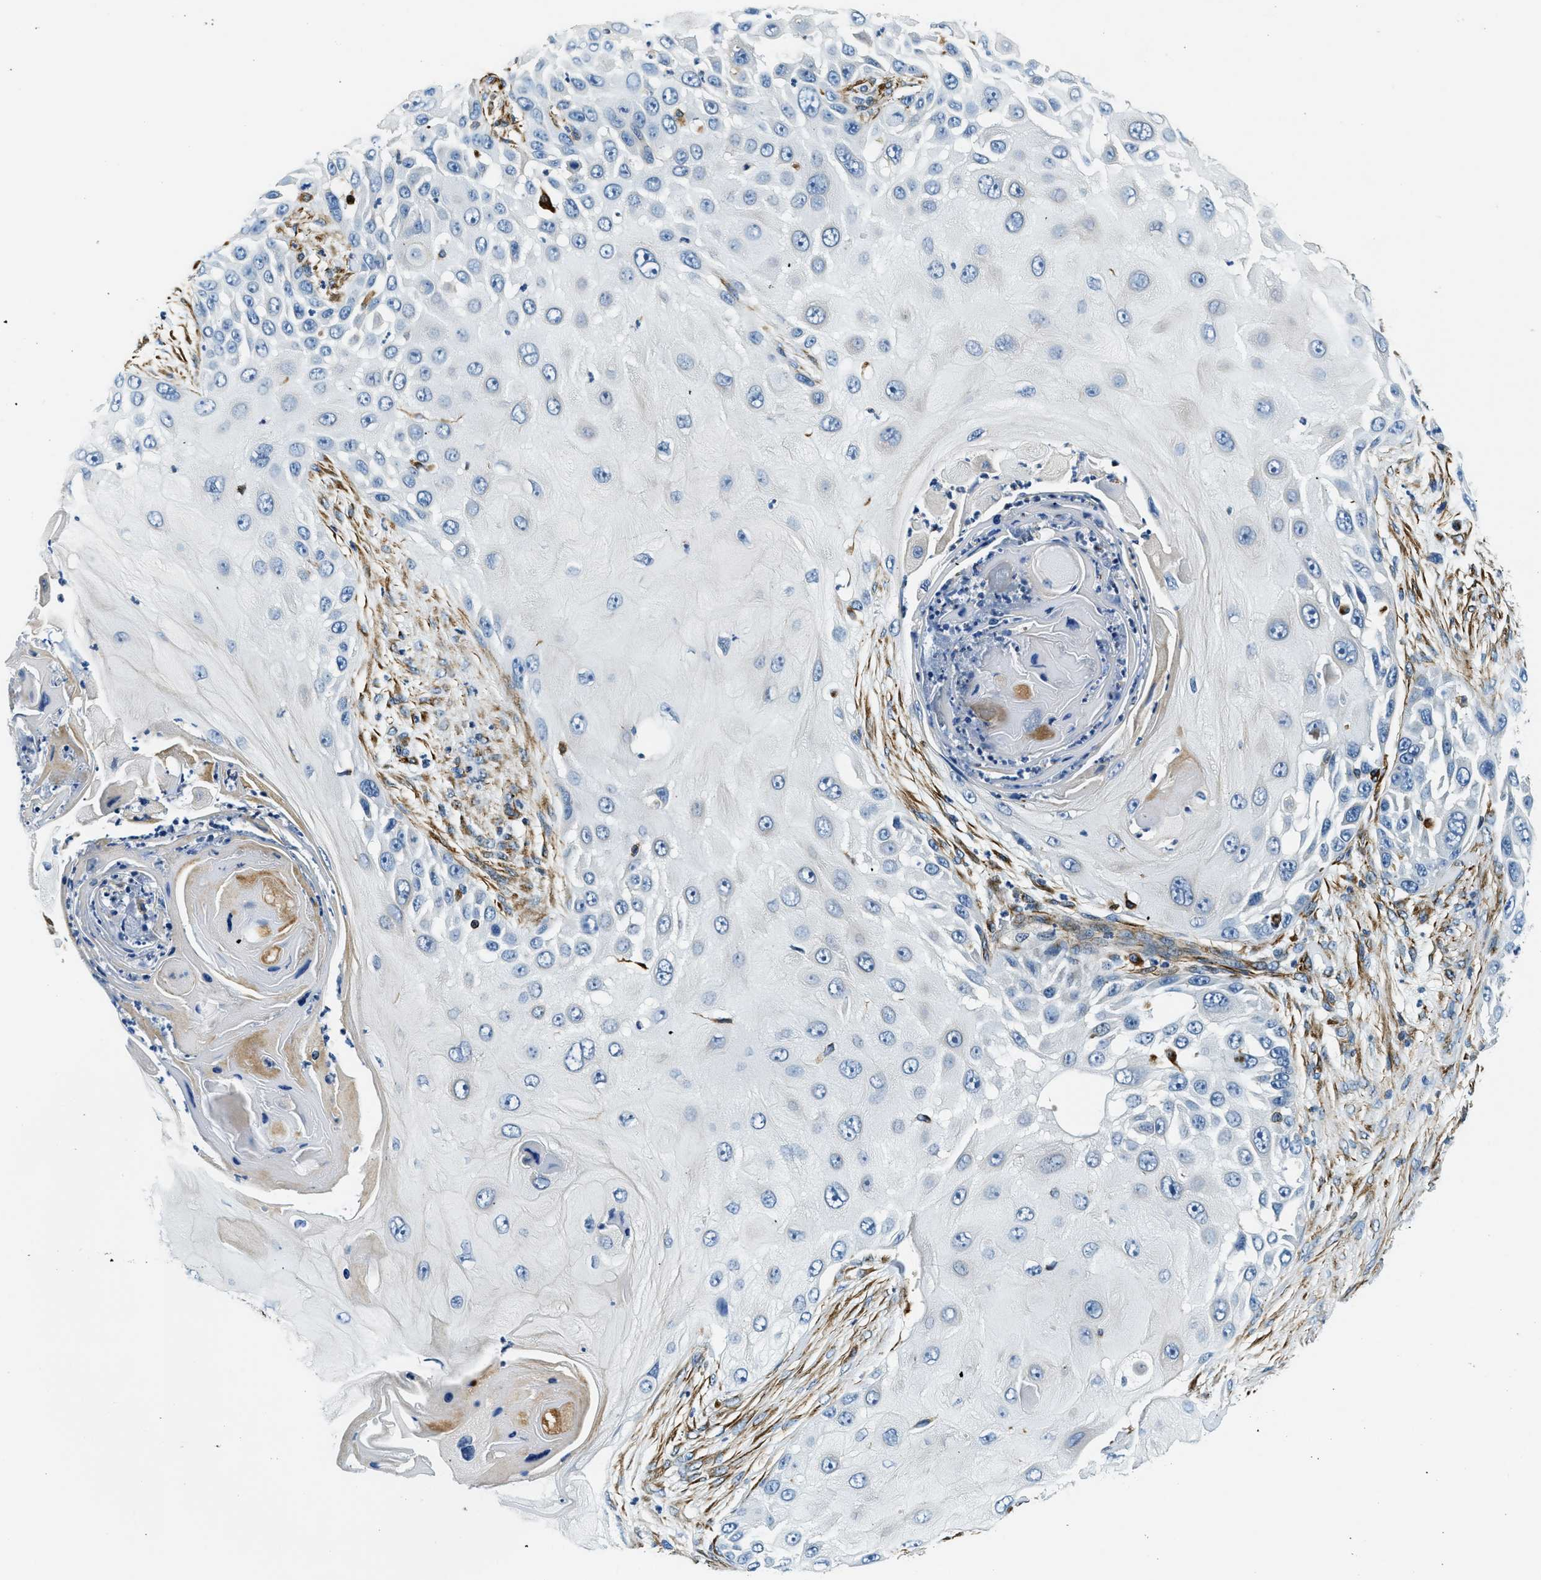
{"staining": {"intensity": "negative", "quantity": "none", "location": "none"}, "tissue": "skin cancer", "cell_type": "Tumor cells", "image_type": "cancer", "snomed": [{"axis": "morphology", "description": "Squamous cell carcinoma, NOS"}, {"axis": "topography", "description": "Skin"}], "caption": "High magnification brightfield microscopy of squamous cell carcinoma (skin) stained with DAB (3,3'-diaminobenzidine) (brown) and counterstained with hematoxylin (blue): tumor cells show no significant expression.", "gene": "GNS", "patient": {"sex": "female", "age": 44}}